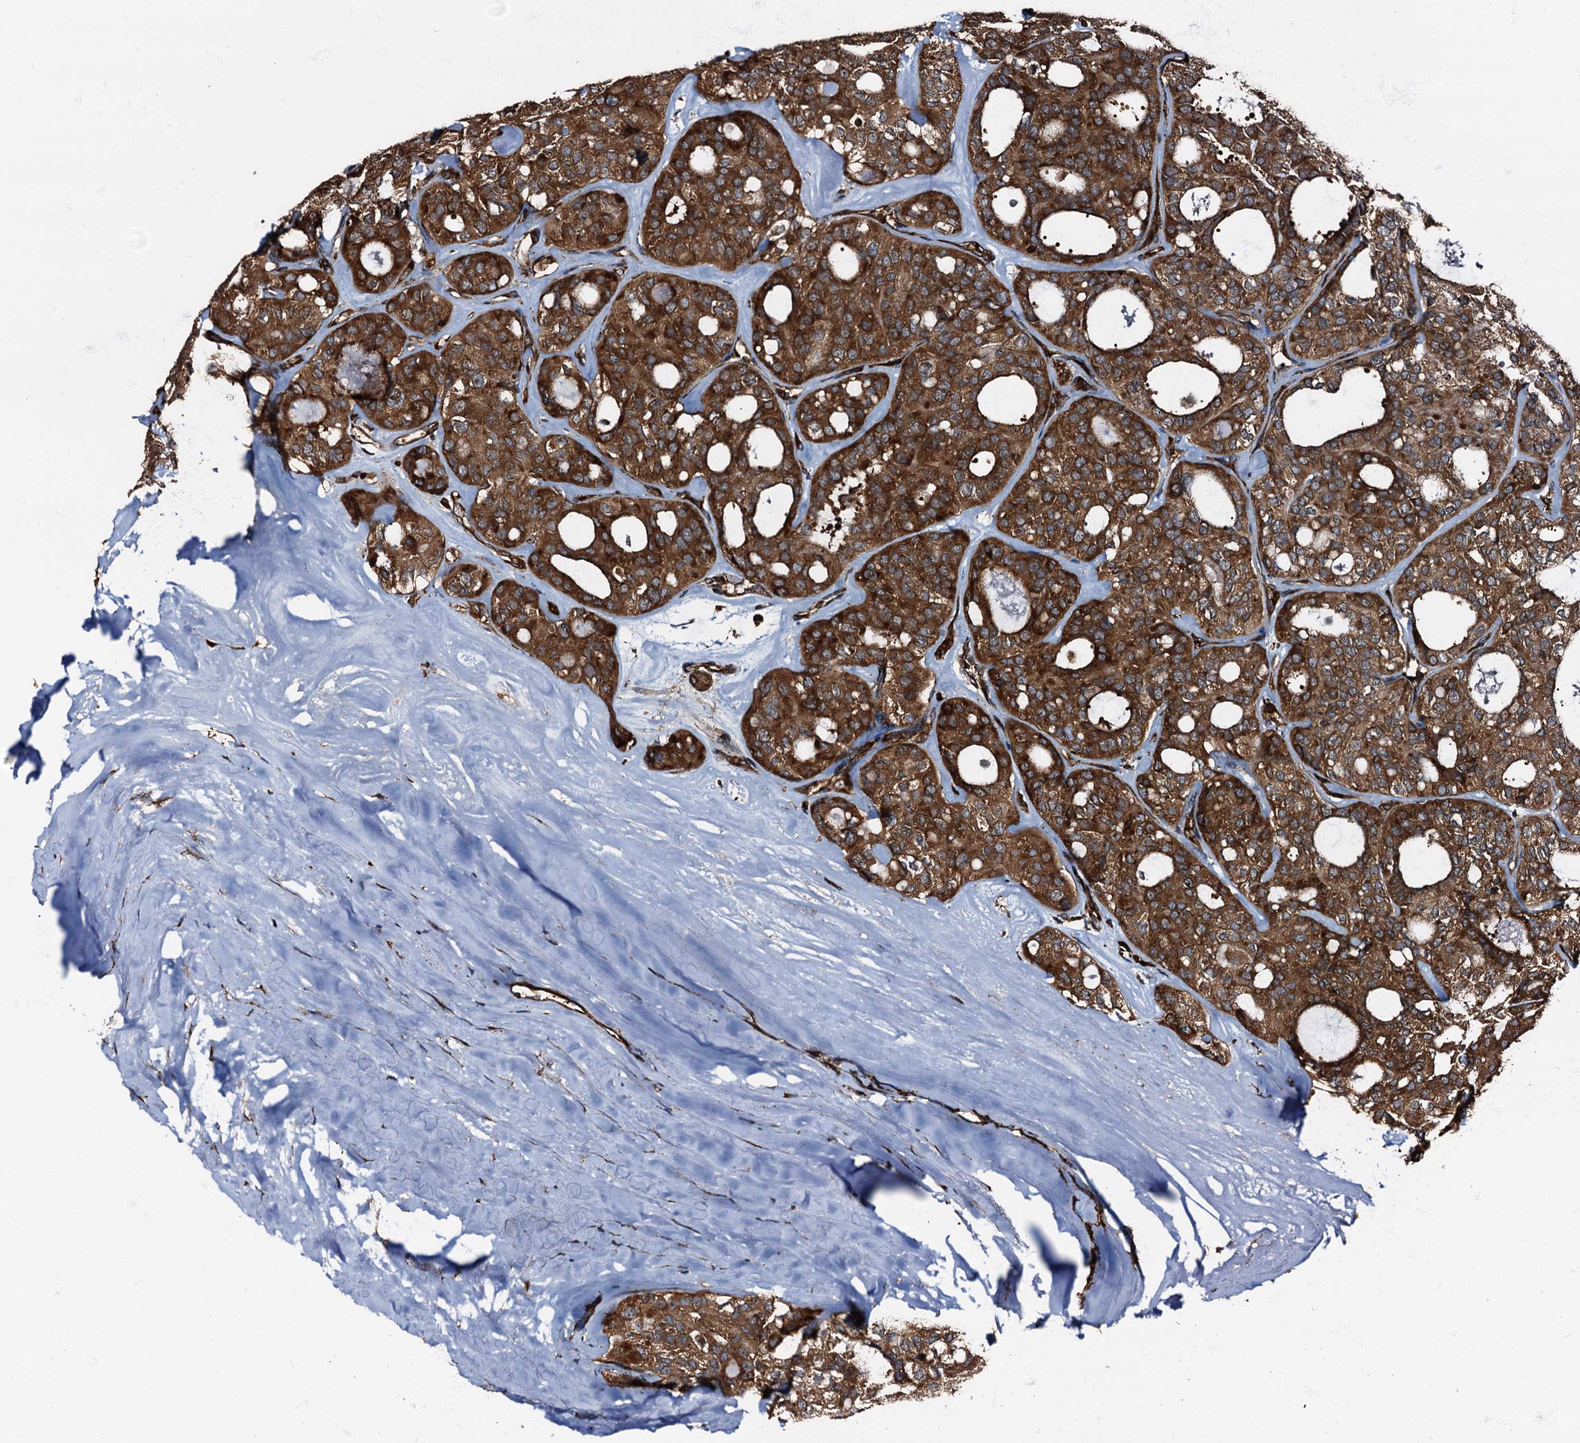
{"staining": {"intensity": "strong", "quantity": ">75%", "location": "cytoplasmic/membranous"}, "tissue": "thyroid cancer", "cell_type": "Tumor cells", "image_type": "cancer", "snomed": [{"axis": "morphology", "description": "Follicular adenoma carcinoma, NOS"}, {"axis": "topography", "description": "Thyroid gland"}], "caption": "Approximately >75% of tumor cells in follicular adenoma carcinoma (thyroid) show strong cytoplasmic/membranous protein staining as visualized by brown immunohistochemical staining.", "gene": "ATP2C1", "patient": {"sex": "male", "age": 75}}